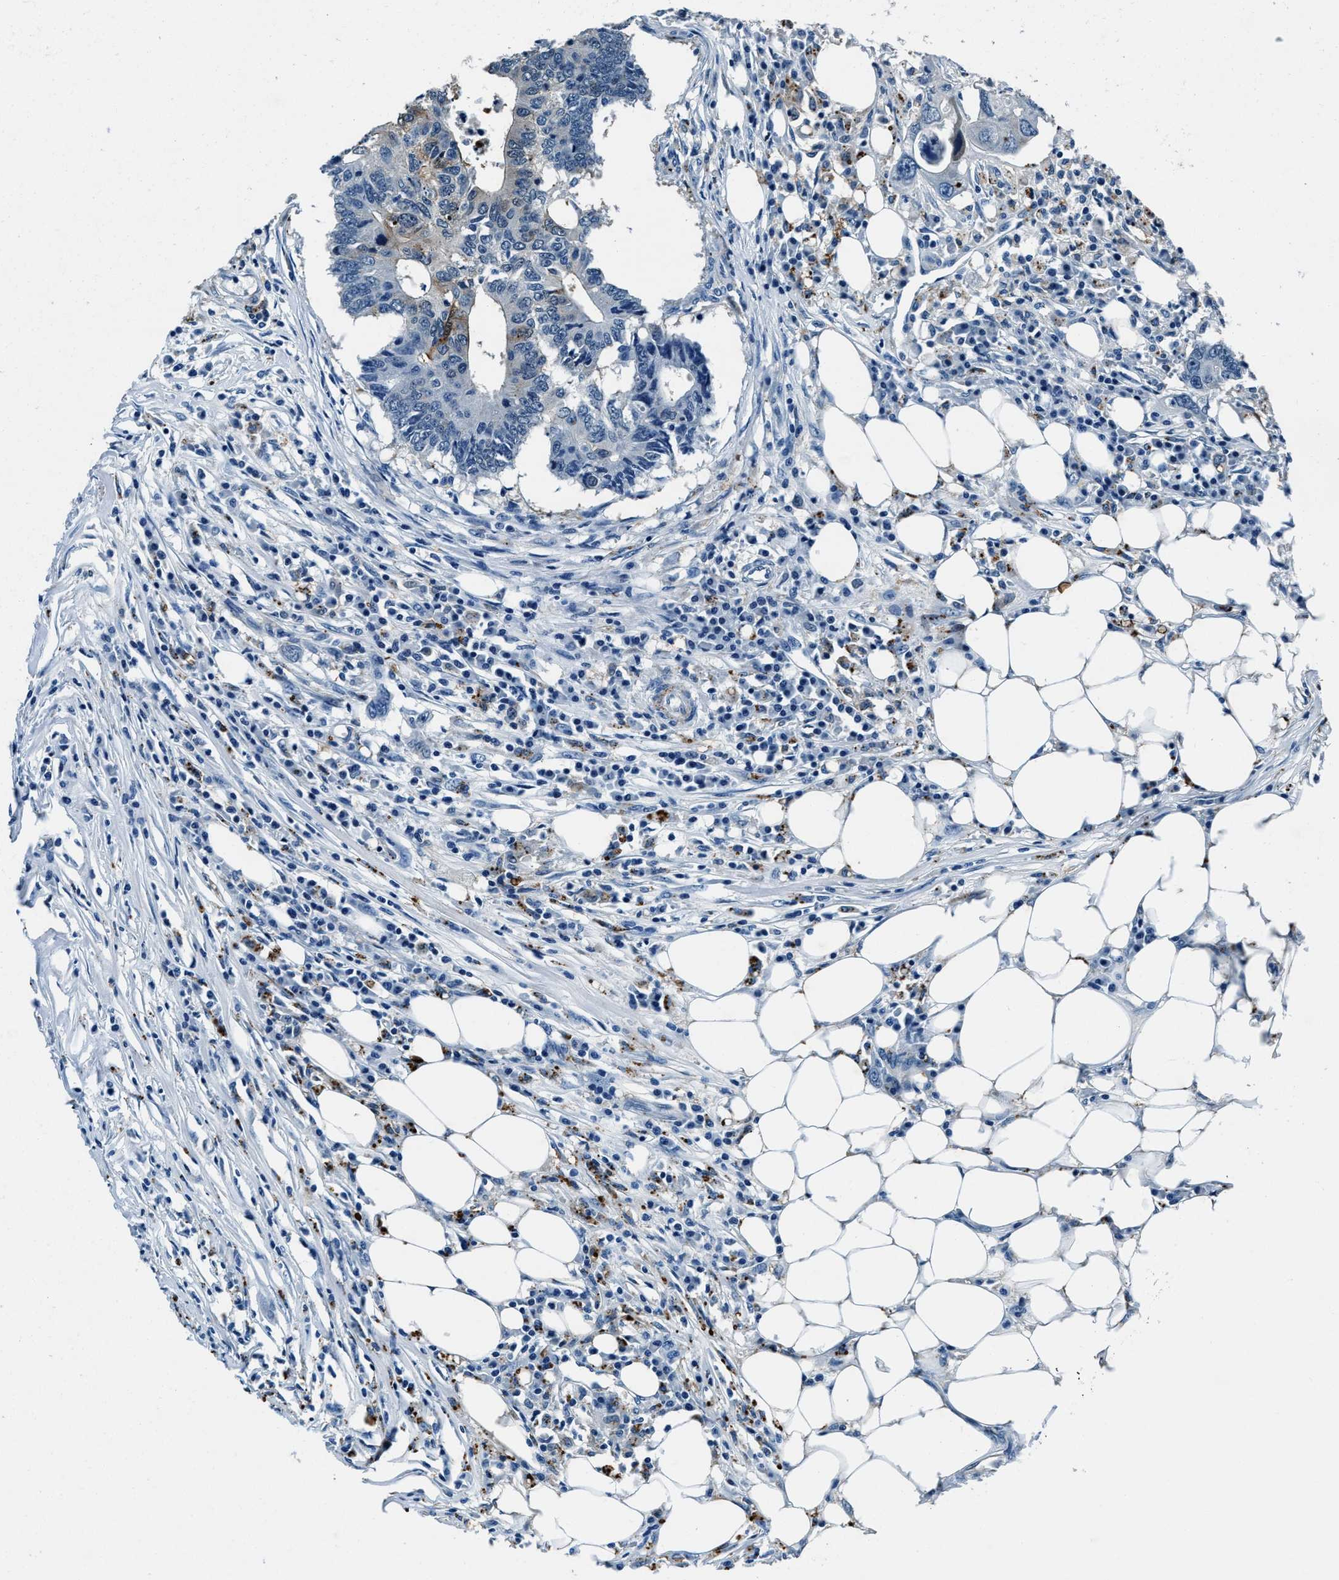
{"staining": {"intensity": "weak", "quantity": "<25%", "location": "cytoplasmic/membranous"}, "tissue": "colorectal cancer", "cell_type": "Tumor cells", "image_type": "cancer", "snomed": [{"axis": "morphology", "description": "Adenocarcinoma, NOS"}, {"axis": "topography", "description": "Colon"}], "caption": "The photomicrograph displays no staining of tumor cells in adenocarcinoma (colorectal).", "gene": "PTPDC1", "patient": {"sex": "male", "age": 71}}